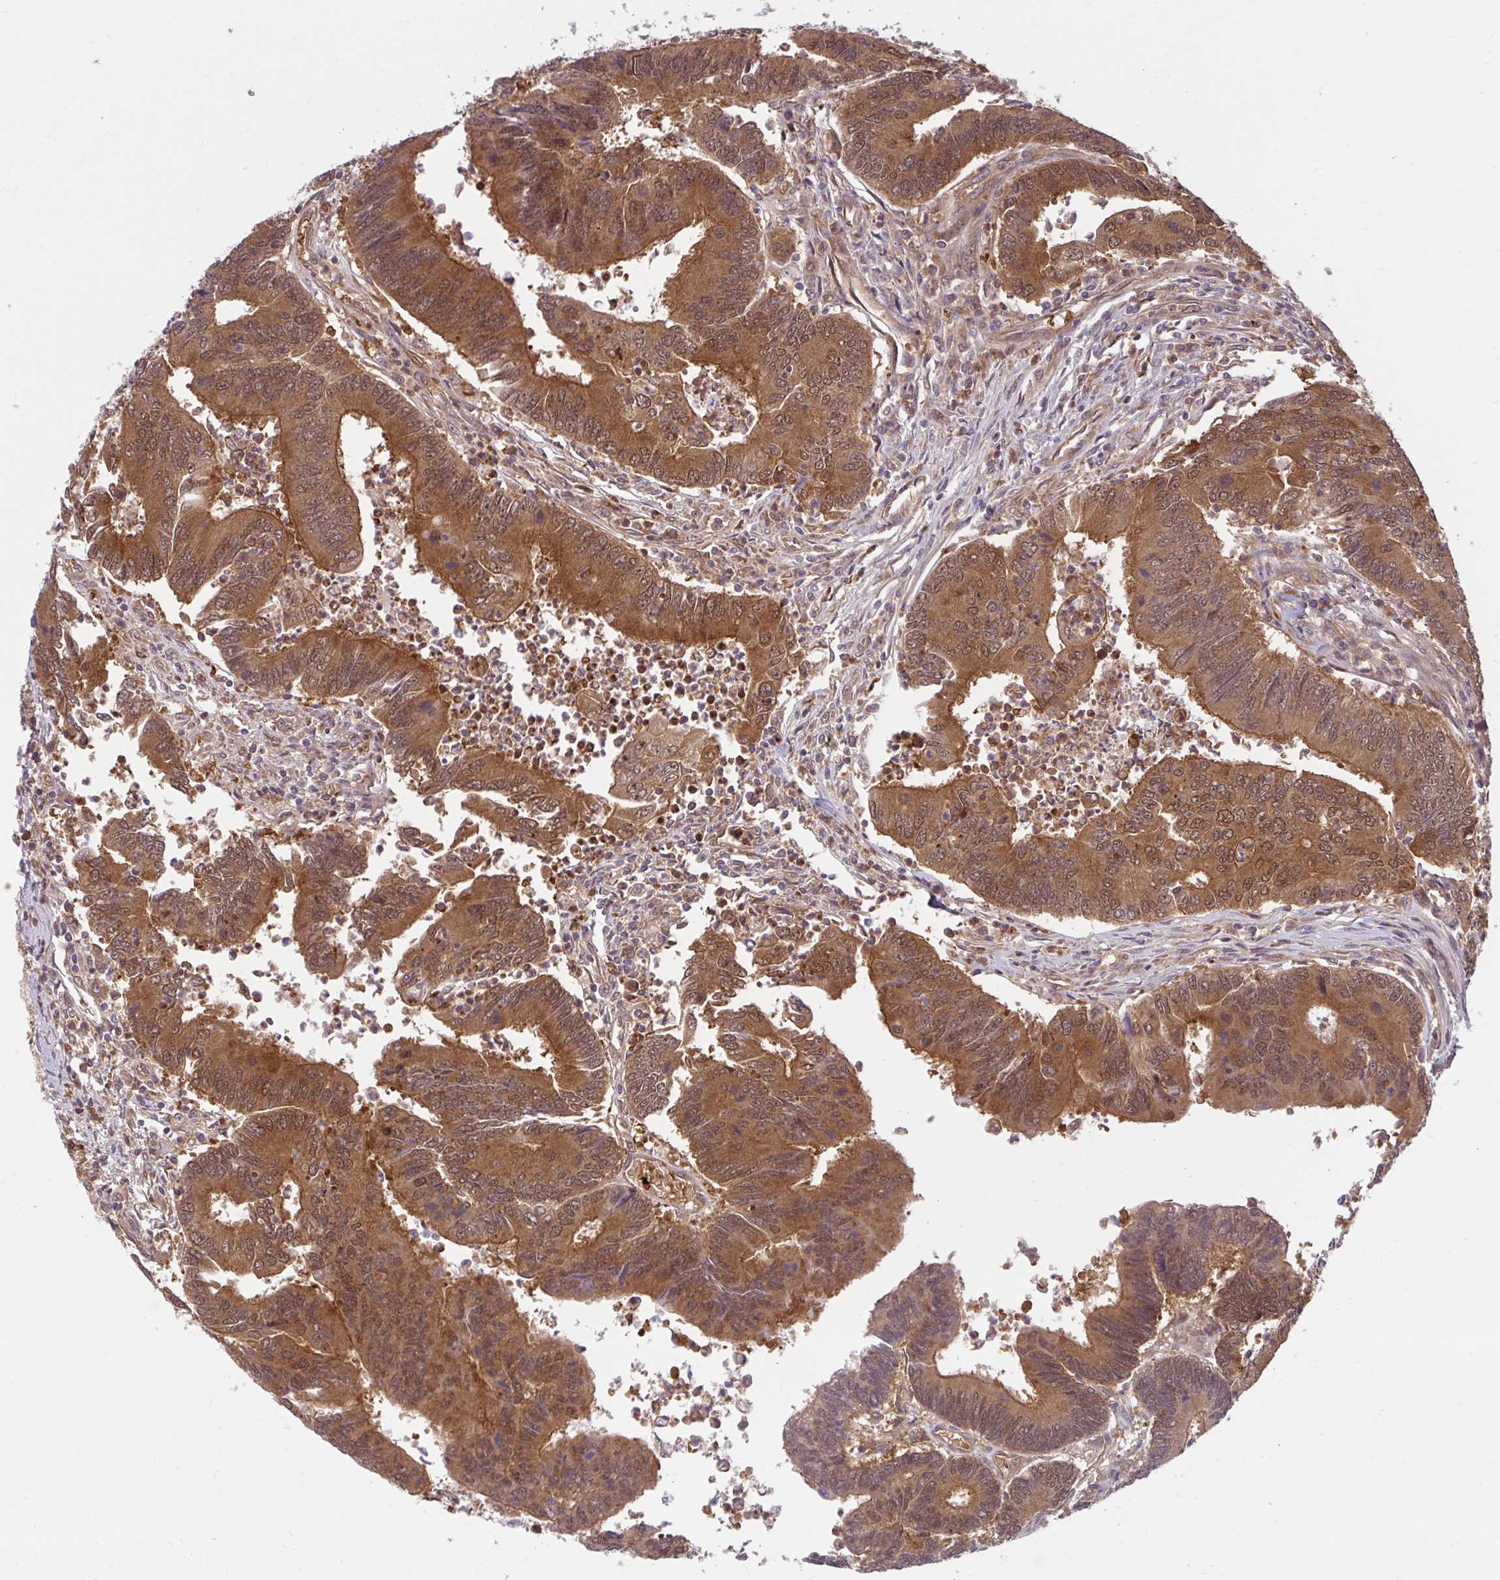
{"staining": {"intensity": "strong", "quantity": ">75%", "location": "cytoplasmic/membranous"}, "tissue": "colorectal cancer", "cell_type": "Tumor cells", "image_type": "cancer", "snomed": [{"axis": "morphology", "description": "Adenocarcinoma, NOS"}, {"axis": "topography", "description": "Colon"}], "caption": "Tumor cells display high levels of strong cytoplasmic/membranous positivity in approximately >75% of cells in colorectal adenocarcinoma. (DAB (3,3'-diaminobenzidine) IHC with brightfield microscopy, high magnification).", "gene": "HMBS", "patient": {"sex": "female", "age": 67}}